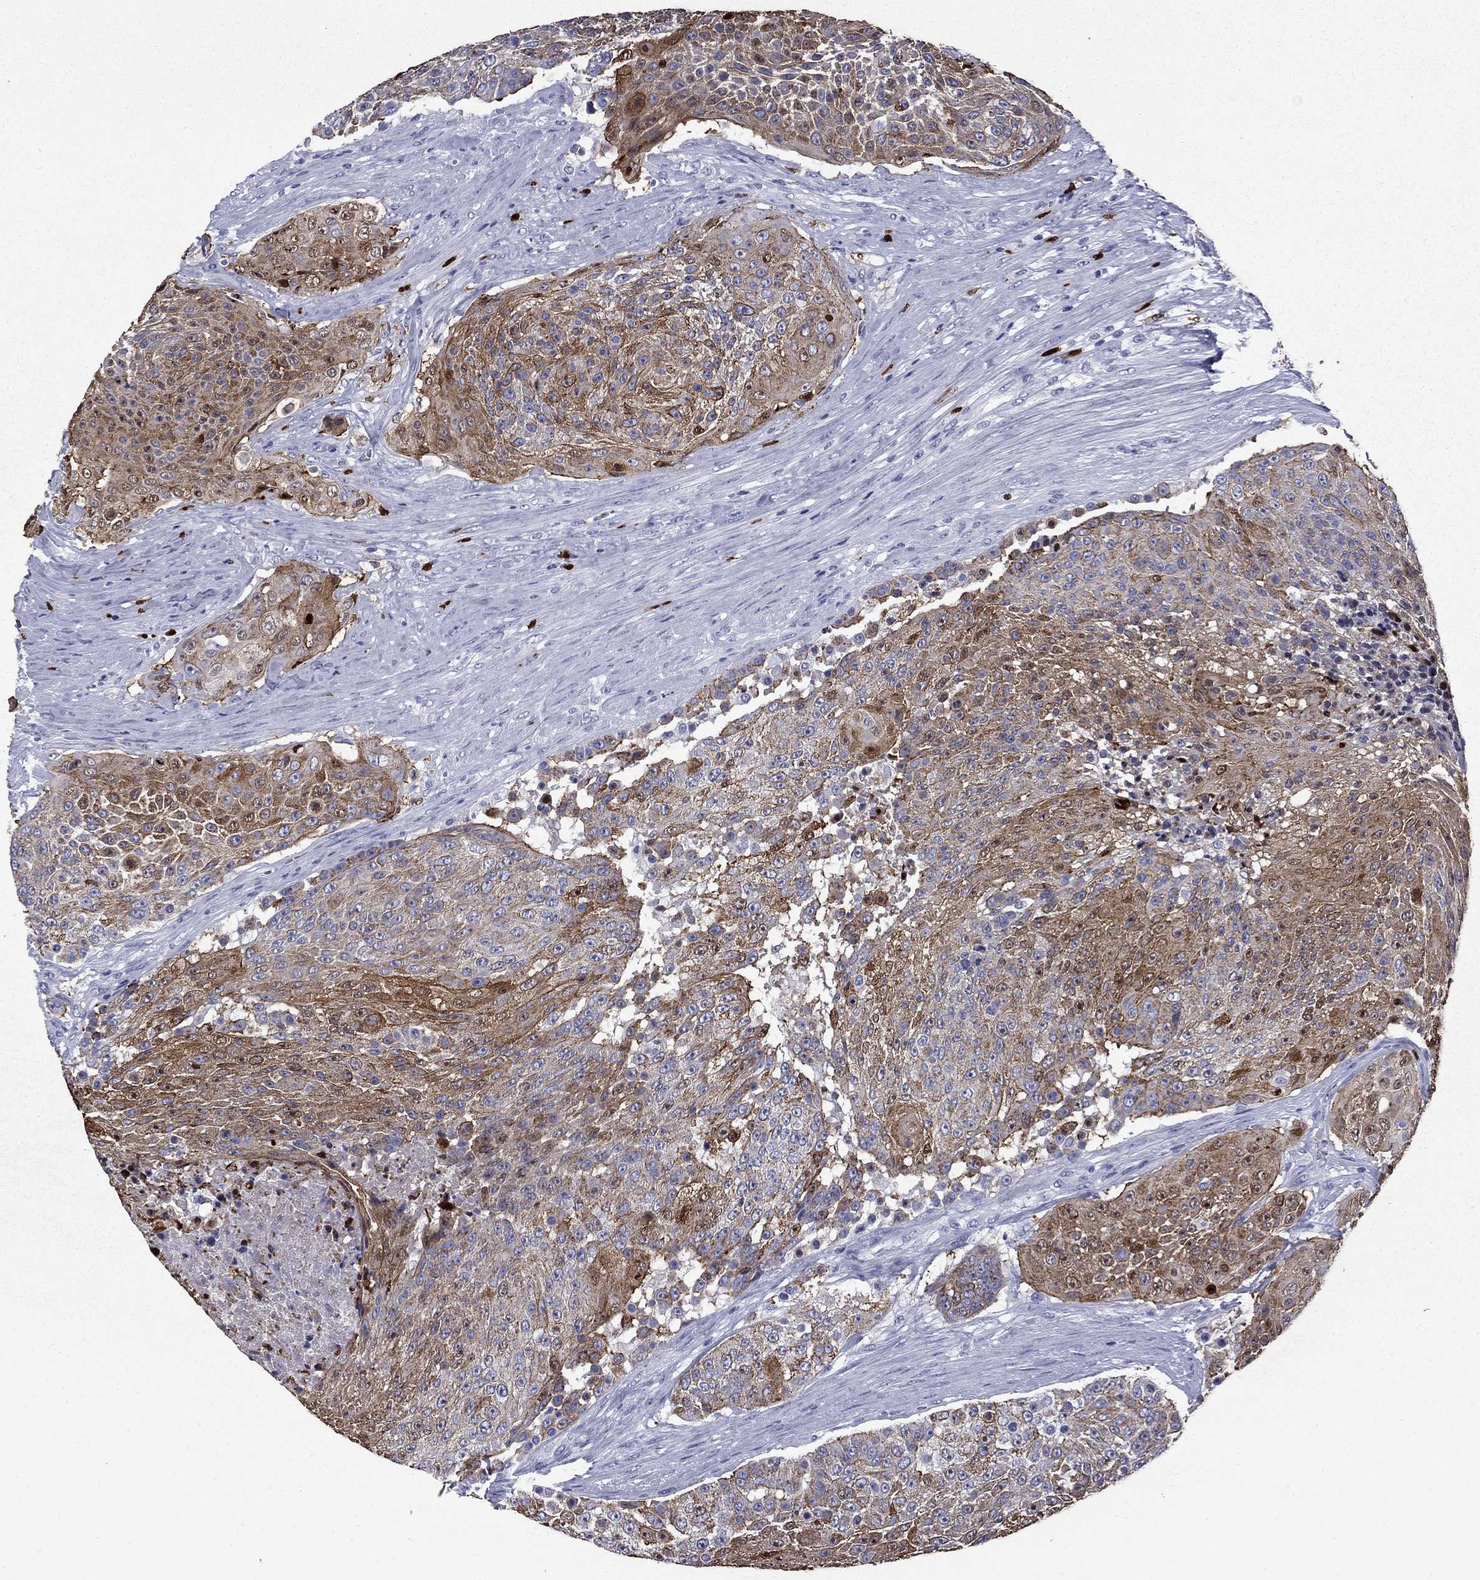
{"staining": {"intensity": "moderate", "quantity": ">75%", "location": "cytoplasmic/membranous"}, "tissue": "urothelial cancer", "cell_type": "Tumor cells", "image_type": "cancer", "snomed": [{"axis": "morphology", "description": "Urothelial carcinoma, High grade"}, {"axis": "topography", "description": "Urinary bladder"}], "caption": "Urothelial carcinoma (high-grade) tissue displays moderate cytoplasmic/membranous positivity in about >75% of tumor cells (brown staining indicates protein expression, while blue staining denotes nuclei).", "gene": "TRIM29", "patient": {"sex": "female", "age": 63}}